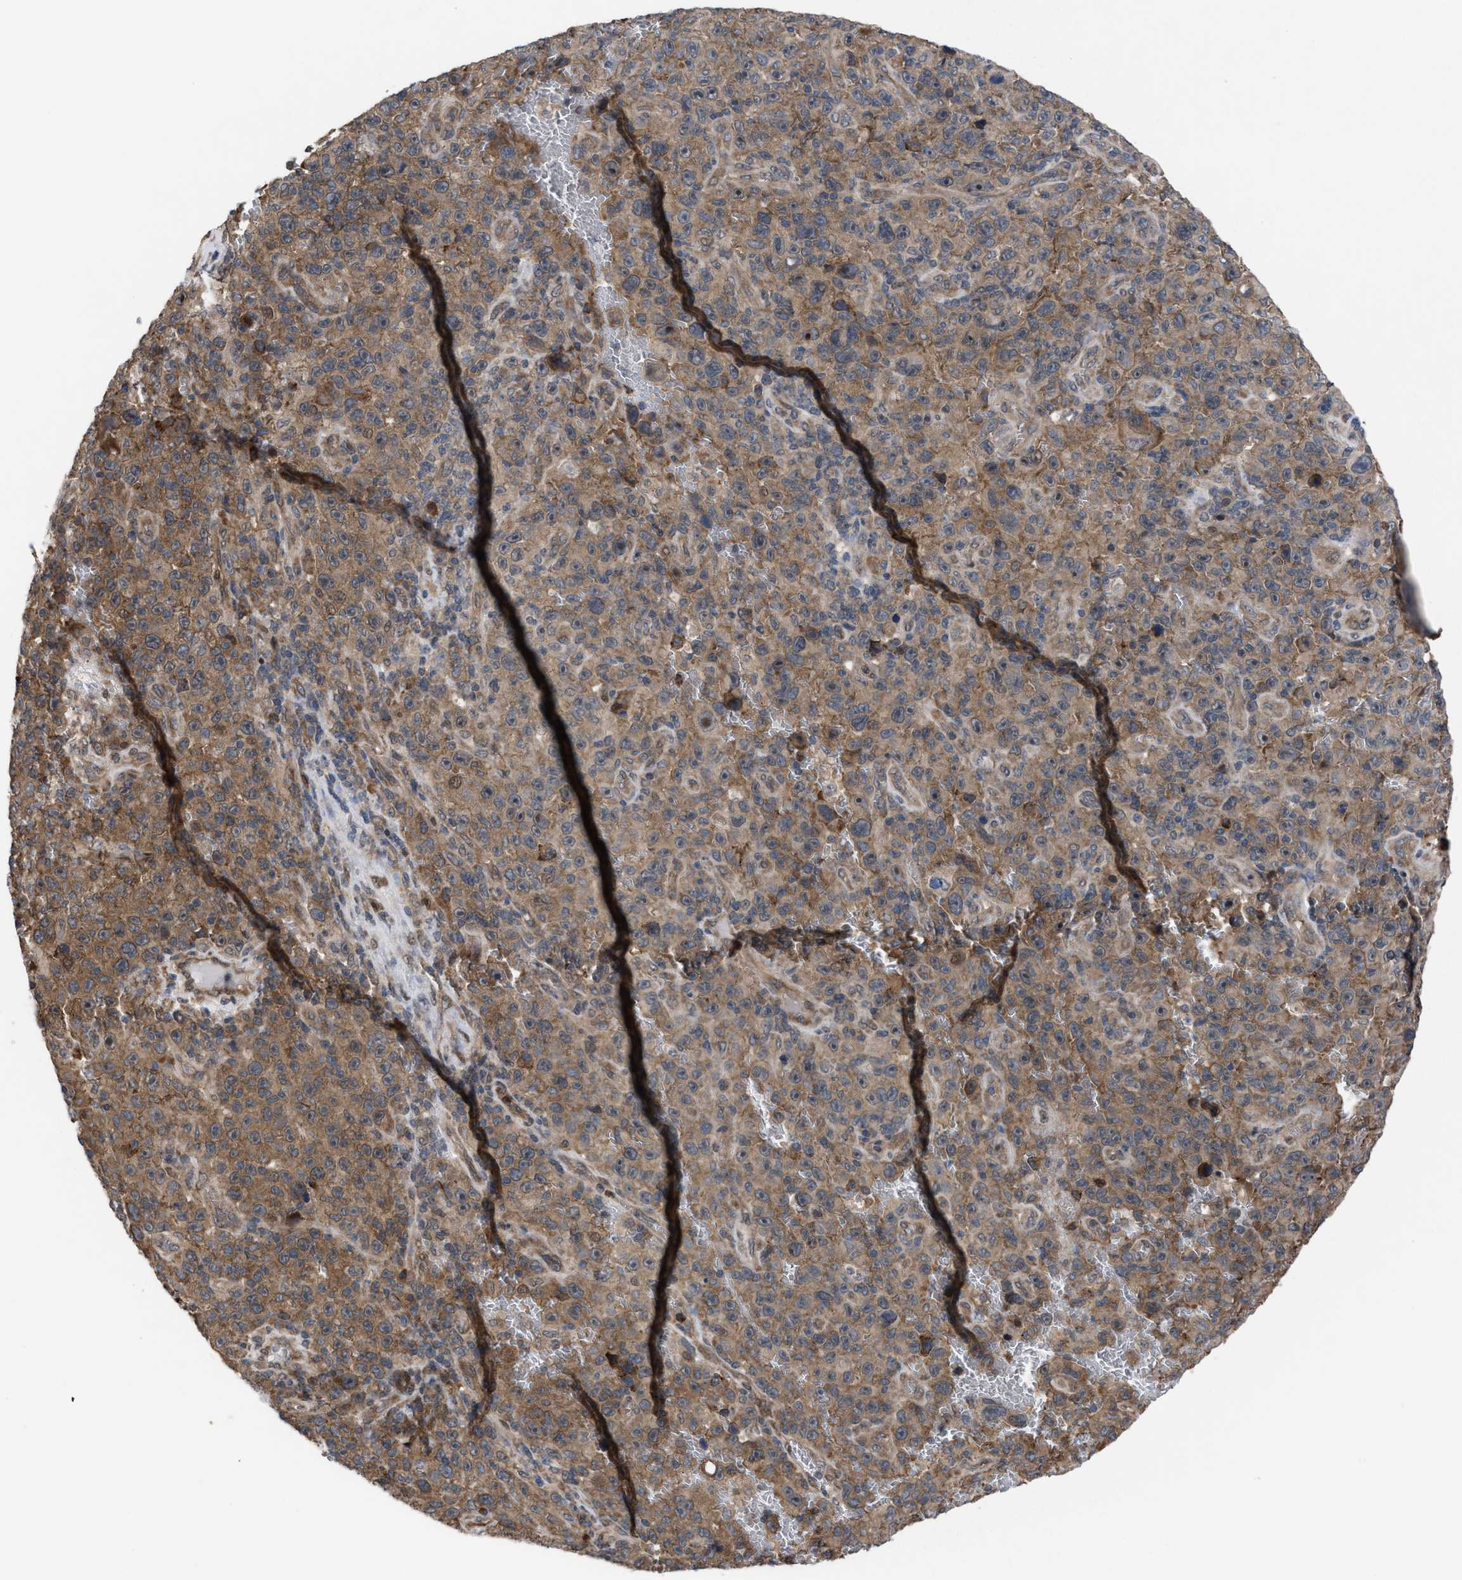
{"staining": {"intensity": "moderate", "quantity": ">75%", "location": "cytoplasmic/membranous"}, "tissue": "melanoma", "cell_type": "Tumor cells", "image_type": "cancer", "snomed": [{"axis": "morphology", "description": "Malignant melanoma, NOS"}, {"axis": "topography", "description": "Skin"}], "caption": "Immunohistochemistry photomicrograph of neoplastic tissue: human melanoma stained using IHC shows medium levels of moderate protein expression localized specifically in the cytoplasmic/membranous of tumor cells, appearing as a cytoplasmic/membranous brown color.", "gene": "TP53BP2", "patient": {"sex": "female", "age": 82}}